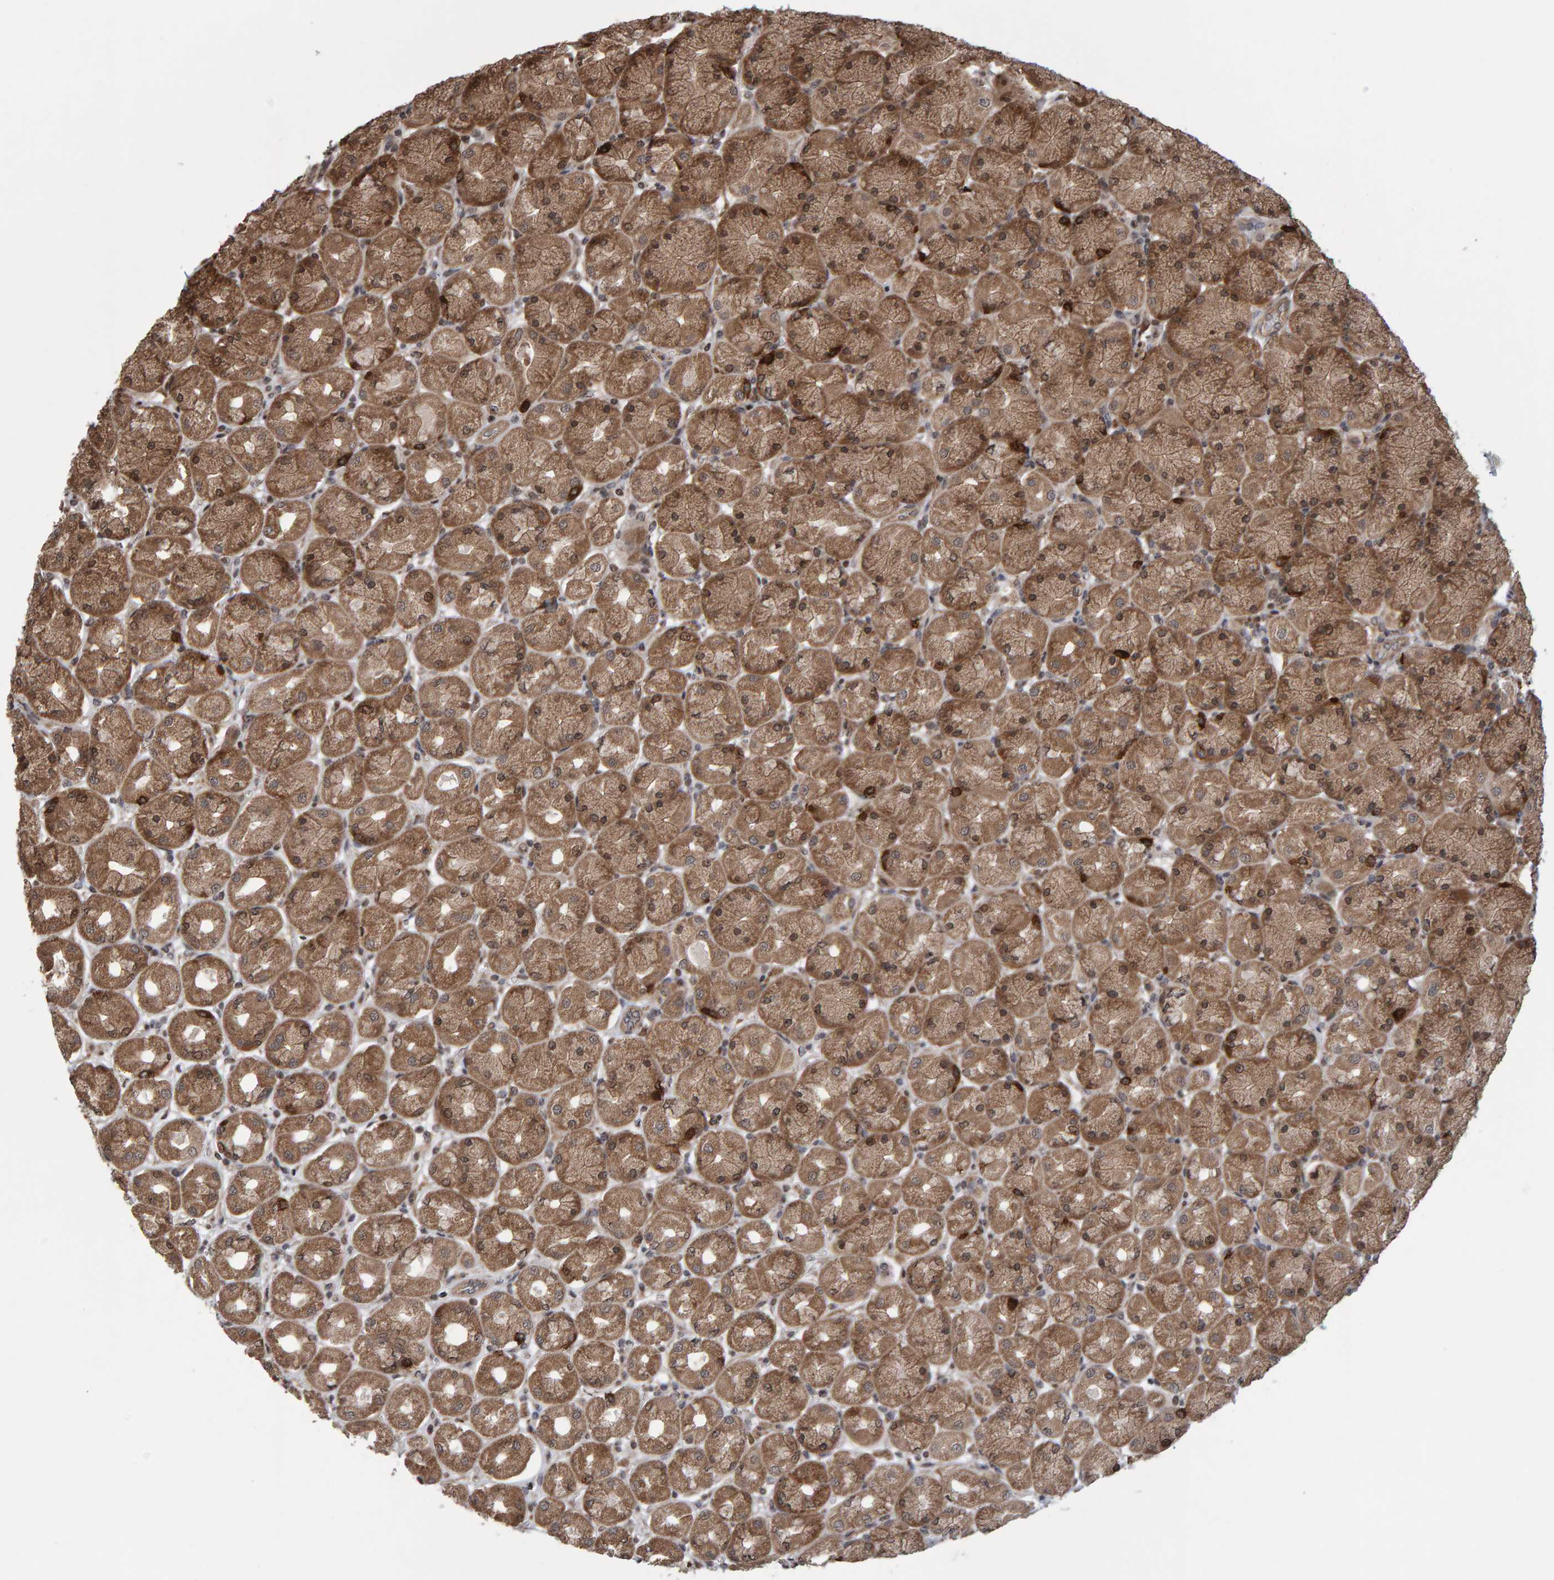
{"staining": {"intensity": "moderate", "quantity": ">75%", "location": "cytoplasmic/membranous,nuclear"}, "tissue": "stomach", "cell_type": "Glandular cells", "image_type": "normal", "snomed": [{"axis": "morphology", "description": "Normal tissue, NOS"}, {"axis": "topography", "description": "Stomach, upper"}], "caption": "A medium amount of moderate cytoplasmic/membranous,nuclear expression is seen in about >75% of glandular cells in benign stomach. Nuclei are stained in blue.", "gene": "PECR", "patient": {"sex": "female", "age": 56}}